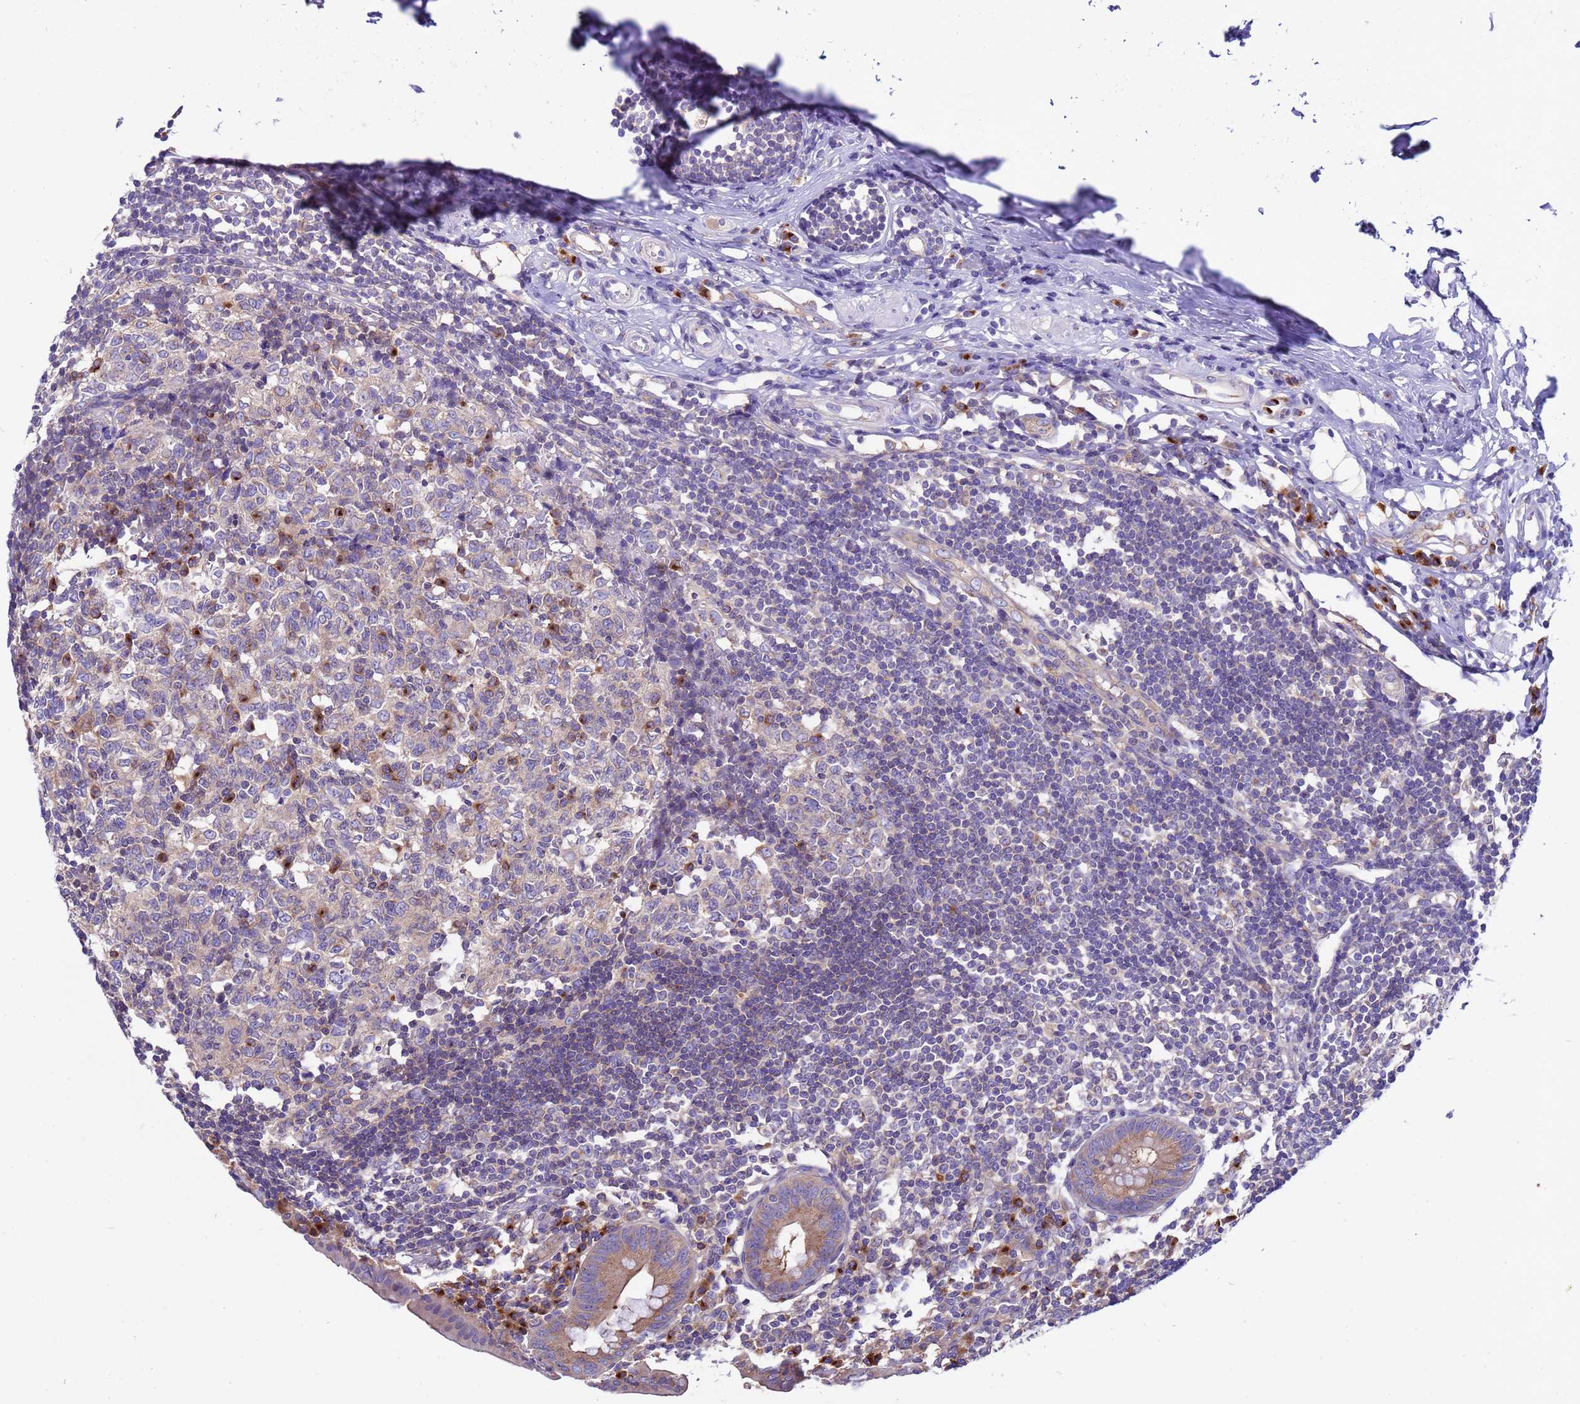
{"staining": {"intensity": "moderate", "quantity": ">75%", "location": "cytoplasmic/membranous"}, "tissue": "appendix", "cell_type": "Glandular cells", "image_type": "normal", "snomed": [{"axis": "morphology", "description": "Normal tissue, NOS"}, {"axis": "topography", "description": "Appendix"}], "caption": "High-power microscopy captured an immunohistochemistry (IHC) micrograph of unremarkable appendix, revealing moderate cytoplasmic/membranous expression in approximately >75% of glandular cells. (IHC, brightfield microscopy, high magnification).", "gene": "ANAPC1", "patient": {"sex": "female", "age": 54}}